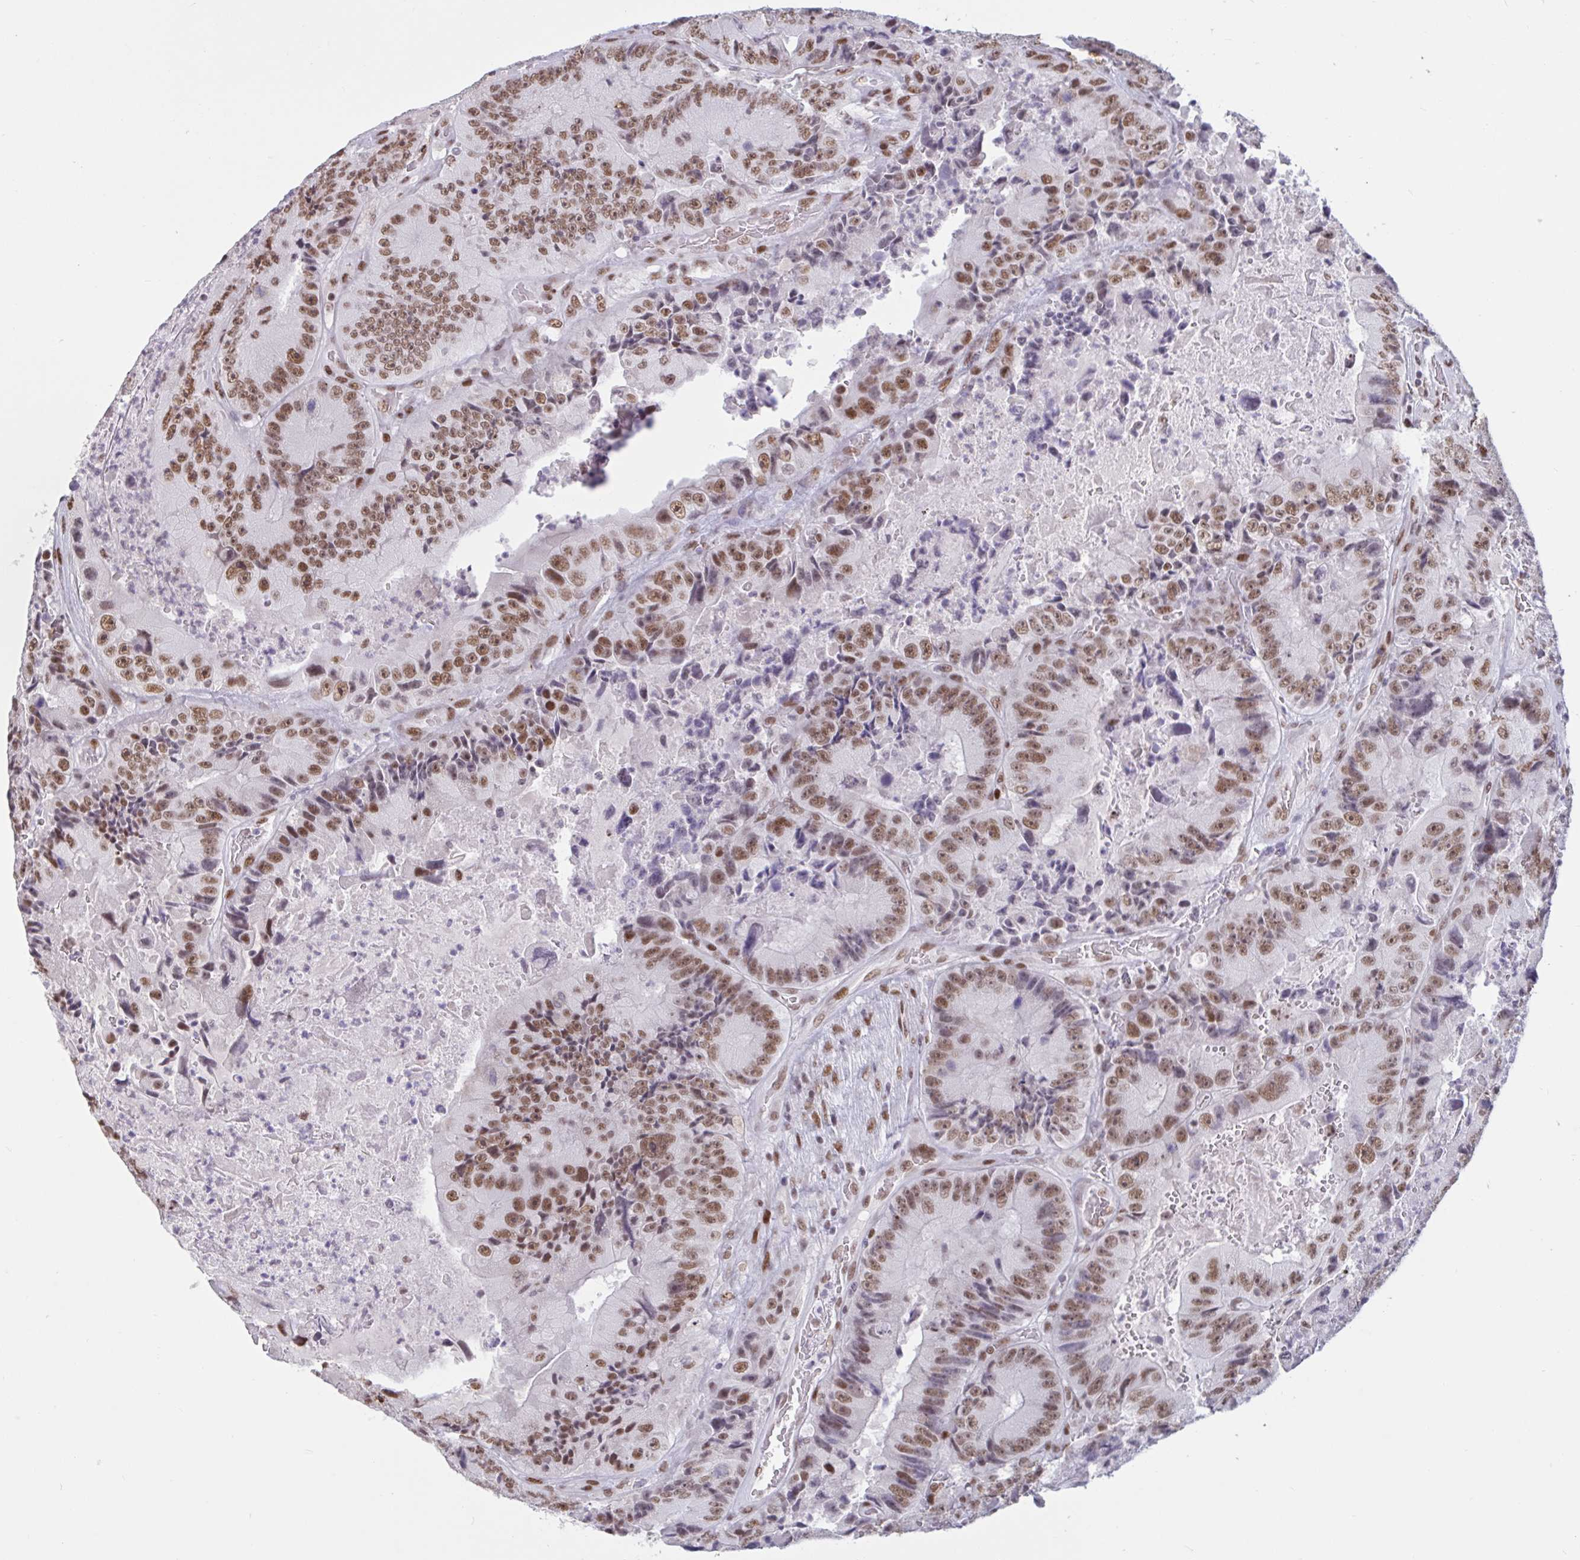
{"staining": {"intensity": "moderate", "quantity": ">75%", "location": "nuclear"}, "tissue": "colorectal cancer", "cell_type": "Tumor cells", "image_type": "cancer", "snomed": [{"axis": "morphology", "description": "Adenocarcinoma, NOS"}, {"axis": "topography", "description": "Colon"}], "caption": "Human adenocarcinoma (colorectal) stained for a protein (brown) displays moderate nuclear positive positivity in about >75% of tumor cells.", "gene": "CBFA2T2", "patient": {"sex": "female", "age": 86}}